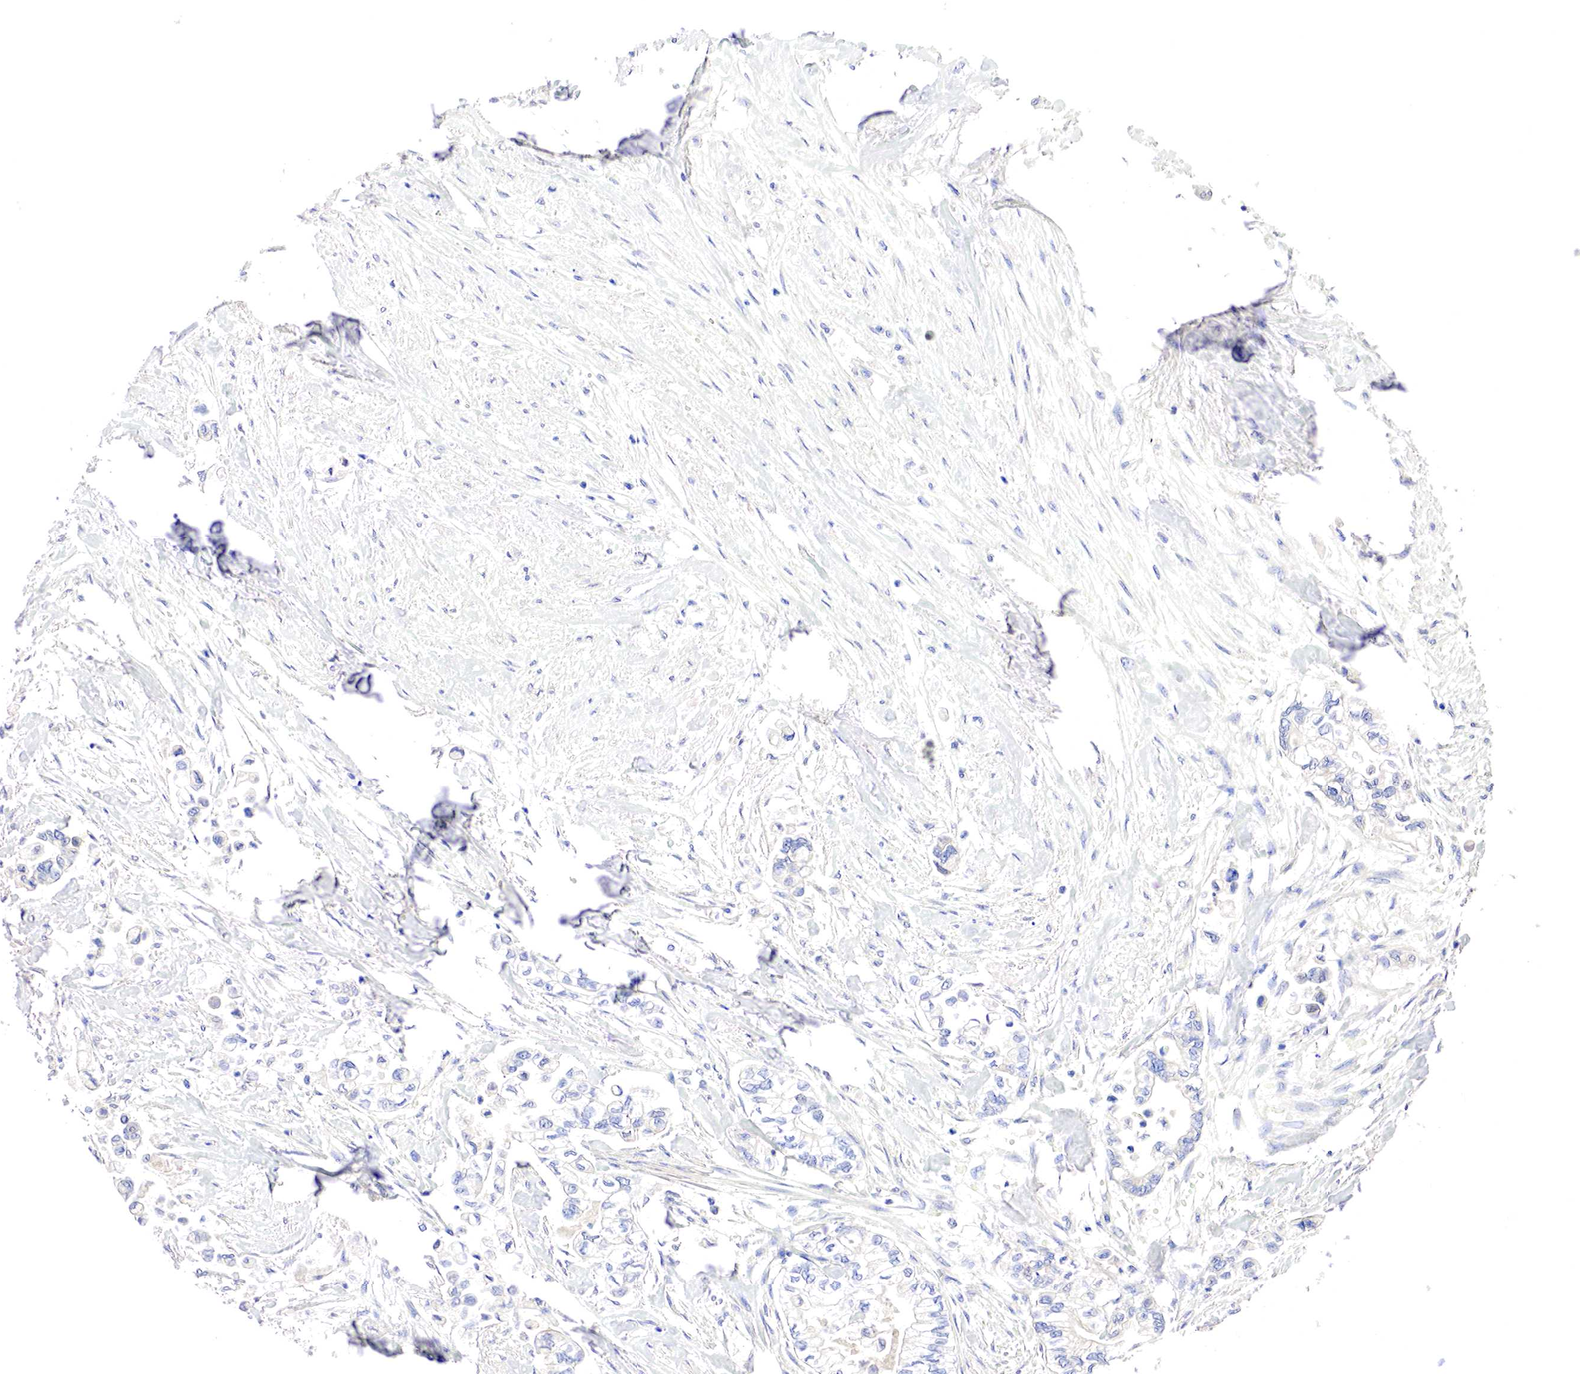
{"staining": {"intensity": "negative", "quantity": "none", "location": "none"}, "tissue": "pancreatic cancer", "cell_type": "Tumor cells", "image_type": "cancer", "snomed": [{"axis": "morphology", "description": "Adenocarcinoma, NOS"}, {"axis": "topography", "description": "Pancreas"}], "caption": "DAB (3,3'-diaminobenzidine) immunohistochemical staining of human pancreatic cancer (adenocarcinoma) displays no significant staining in tumor cells. (DAB (3,3'-diaminobenzidine) immunohistochemistry with hematoxylin counter stain).", "gene": "GATA1", "patient": {"sex": "male", "age": 79}}